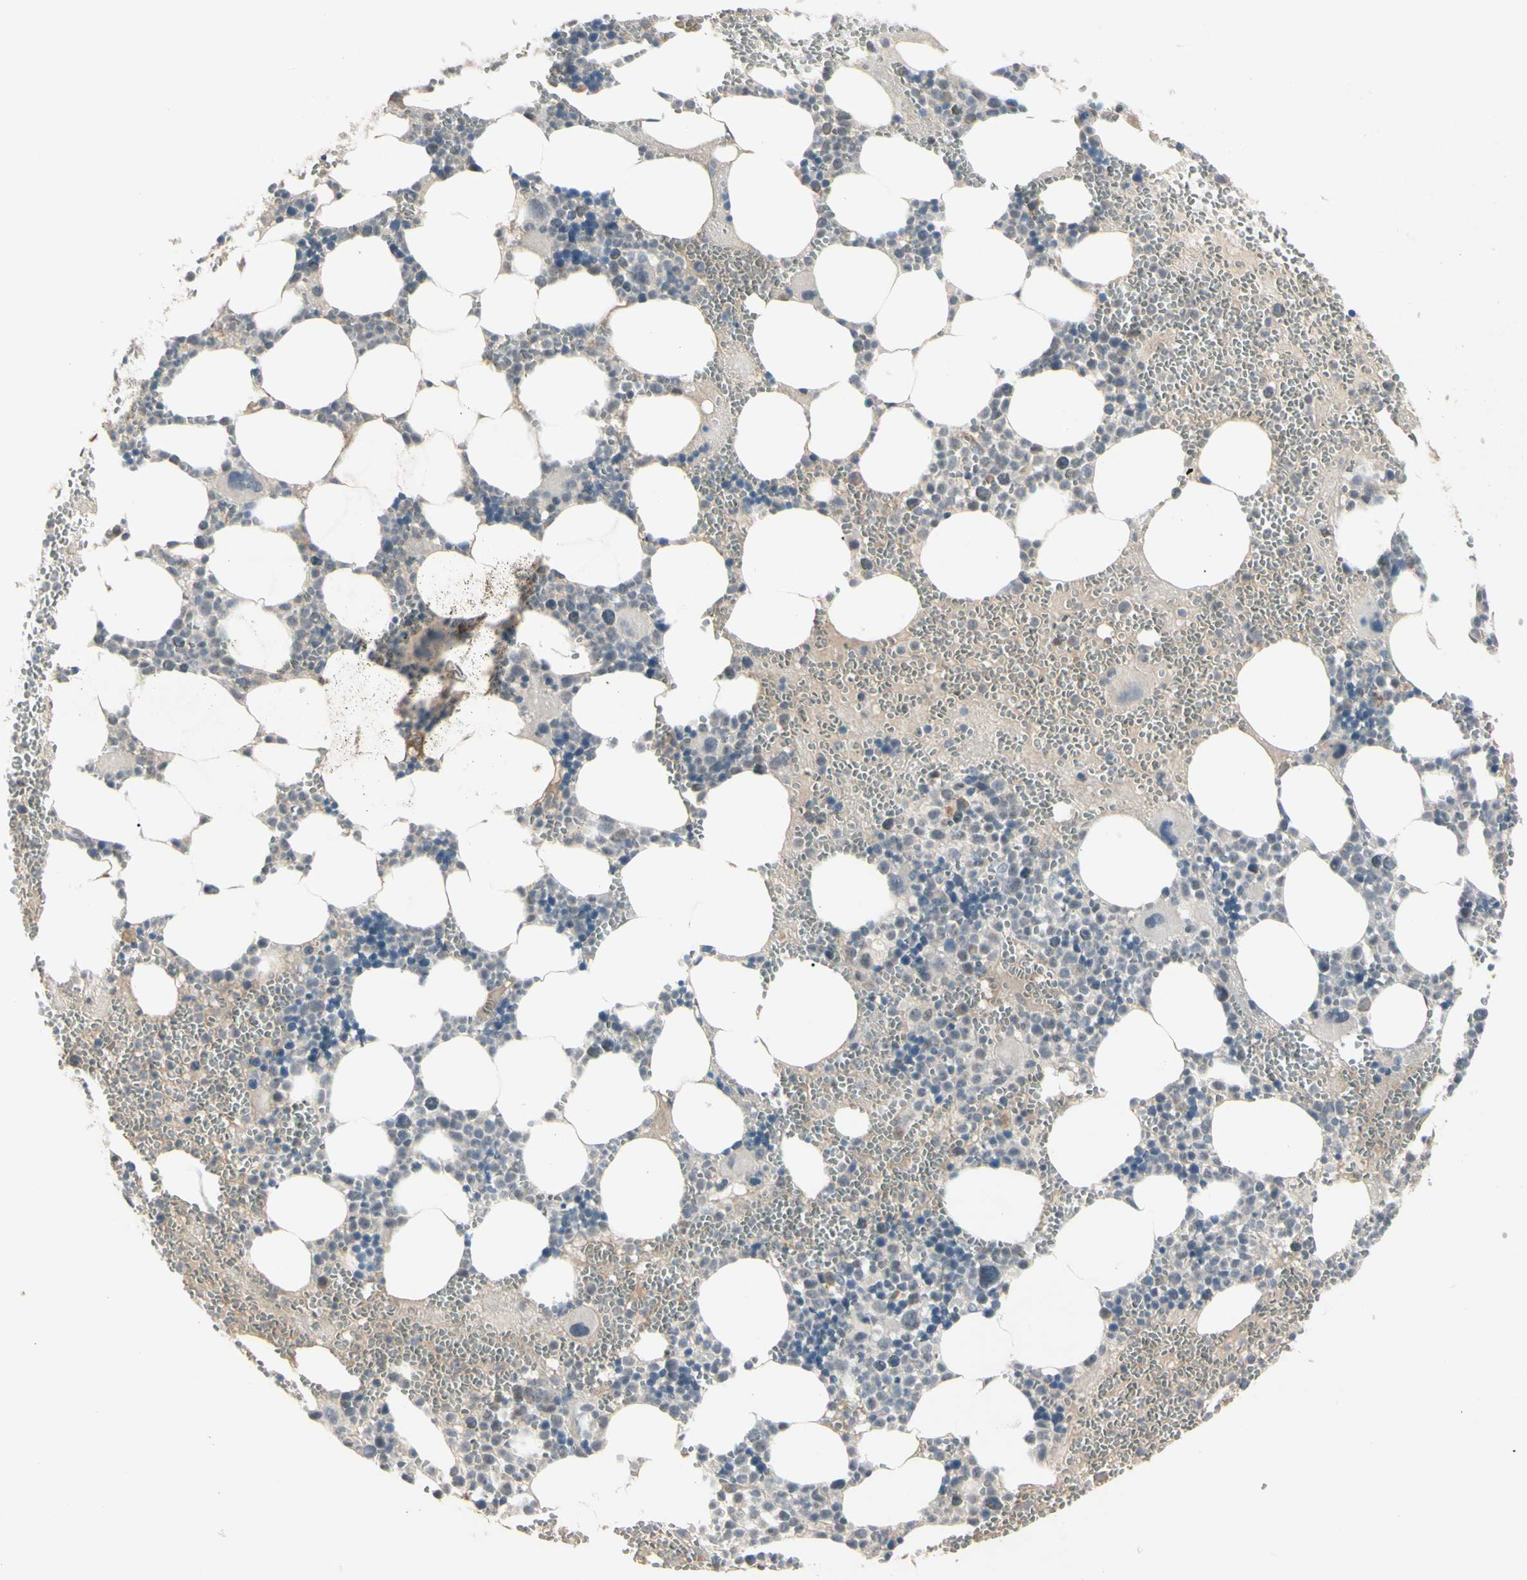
{"staining": {"intensity": "weak", "quantity": "<25%", "location": "cytoplasmic/membranous"}, "tissue": "bone marrow", "cell_type": "Hematopoietic cells", "image_type": "normal", "snomed": [{"axis": "morphology", "description": "Normal tissue, NOS"}, {"axis": "morphology", "description": "Inflammation, NOS"}, {"axis": "topography", "description": "Bone marrow"}], "caption": "A photomicrograph of bone marrow stained for a protein shows no brown staining in hematopoietic cells. (Immunohistochemistry, brightfield microscopy, high magnification).", "gene": "PIAS4", "patient": {"sex": "female", "age": 76}}